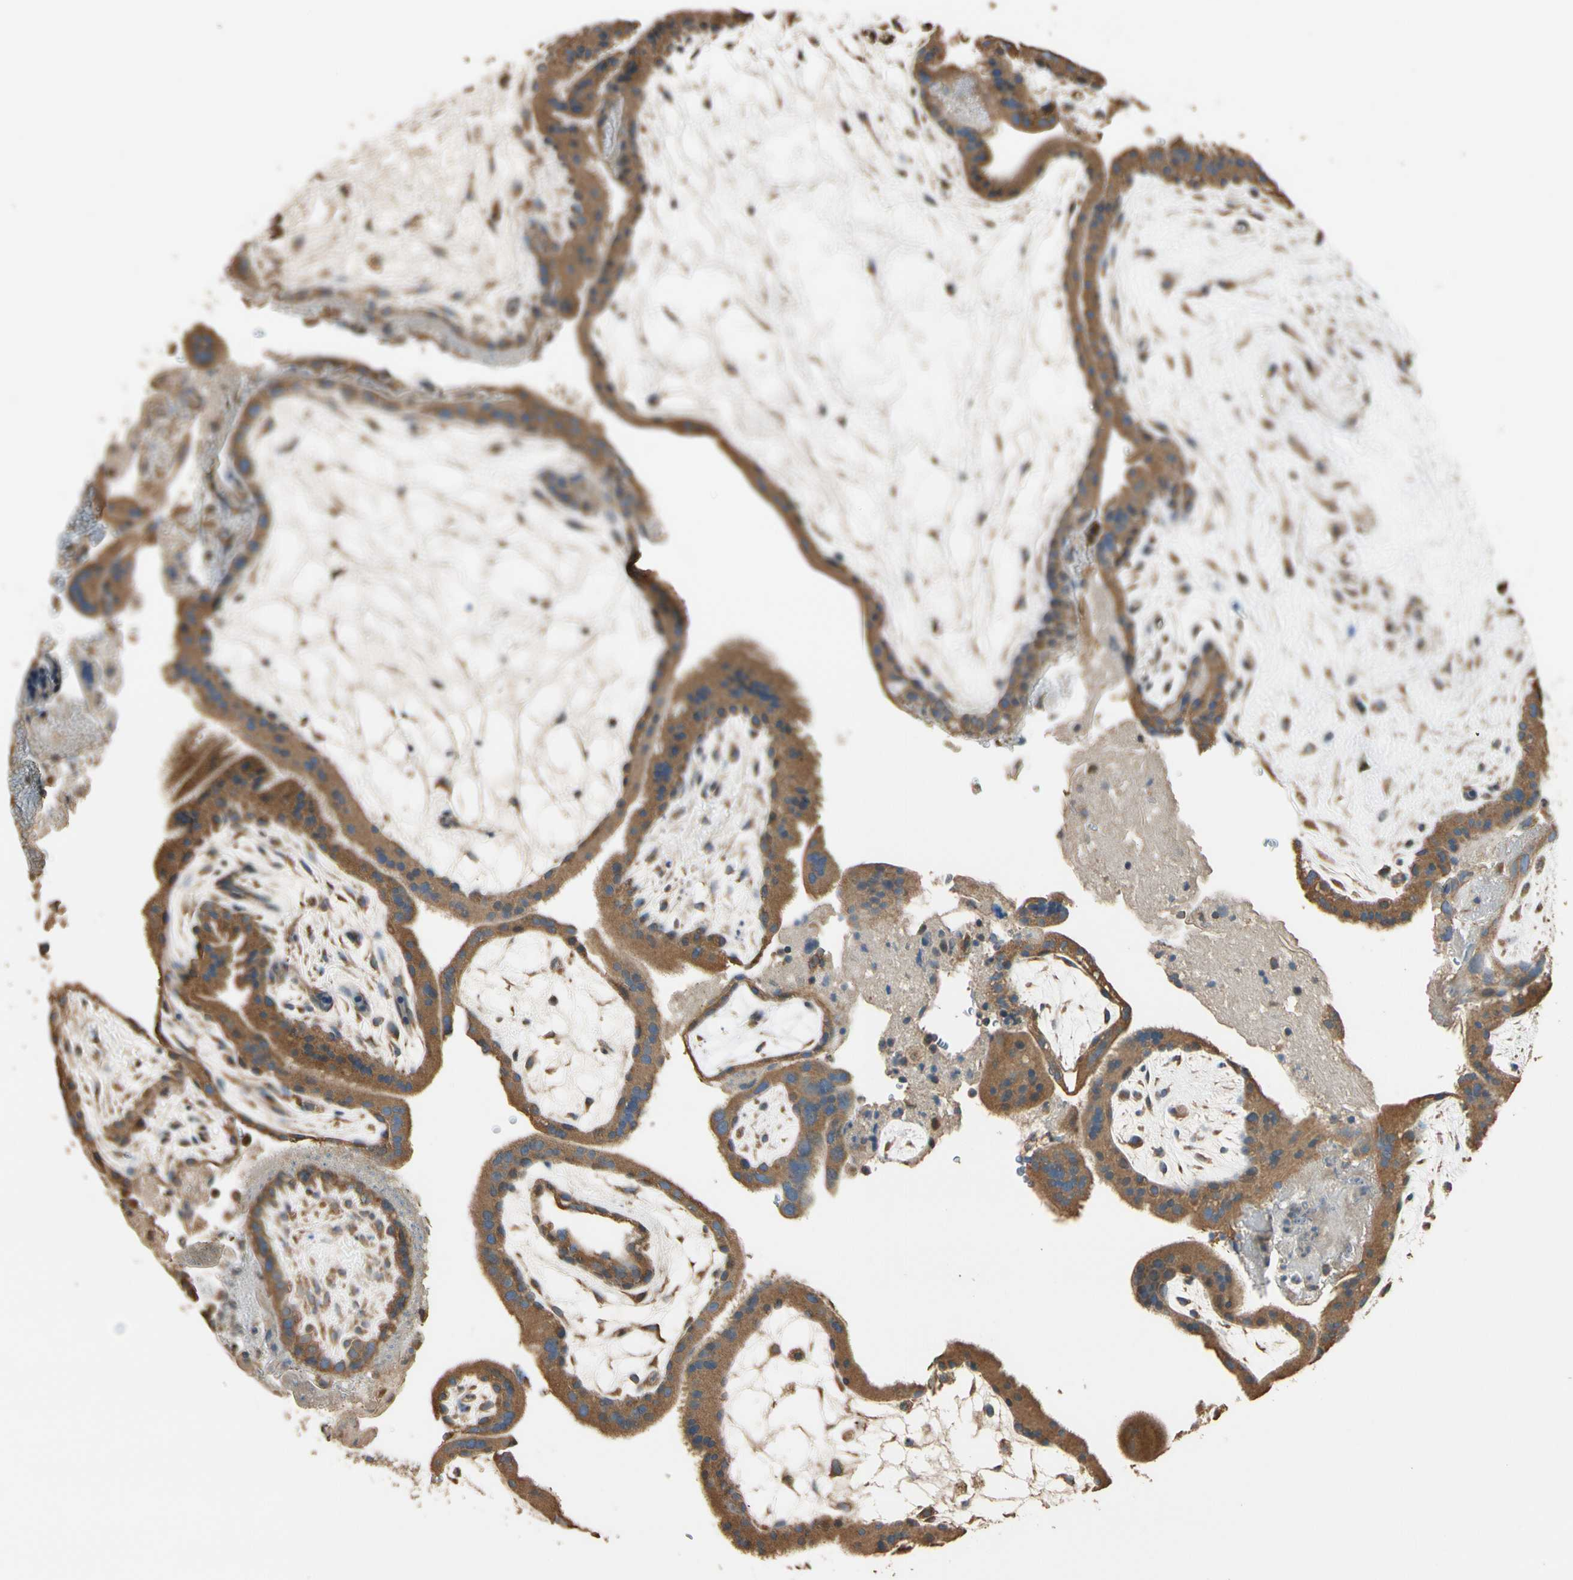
{"staining": {"intensity": "moderate", "quantity": ">75%", "location": "cytoplasmic/membranous"}, "tissue": "placenta", "cell_type": "Trophoblastic cells", "image_type": "normal", "snomed": [{"axis": "morphology", "description": "Normal tissue, NOS"}, {"axis": "topography", "description": "Placenta"}], "caption": "This histopathology image exhibits unremarkable placenta stained with IHC to label a protein in brown. The cytoplasmic/membranous of trophoblastic cells show moderate positivity for the protein. Nuclei are counter-stained blue.", "gene": "STX18", "patient": {"sex": "female", "age": 19}}